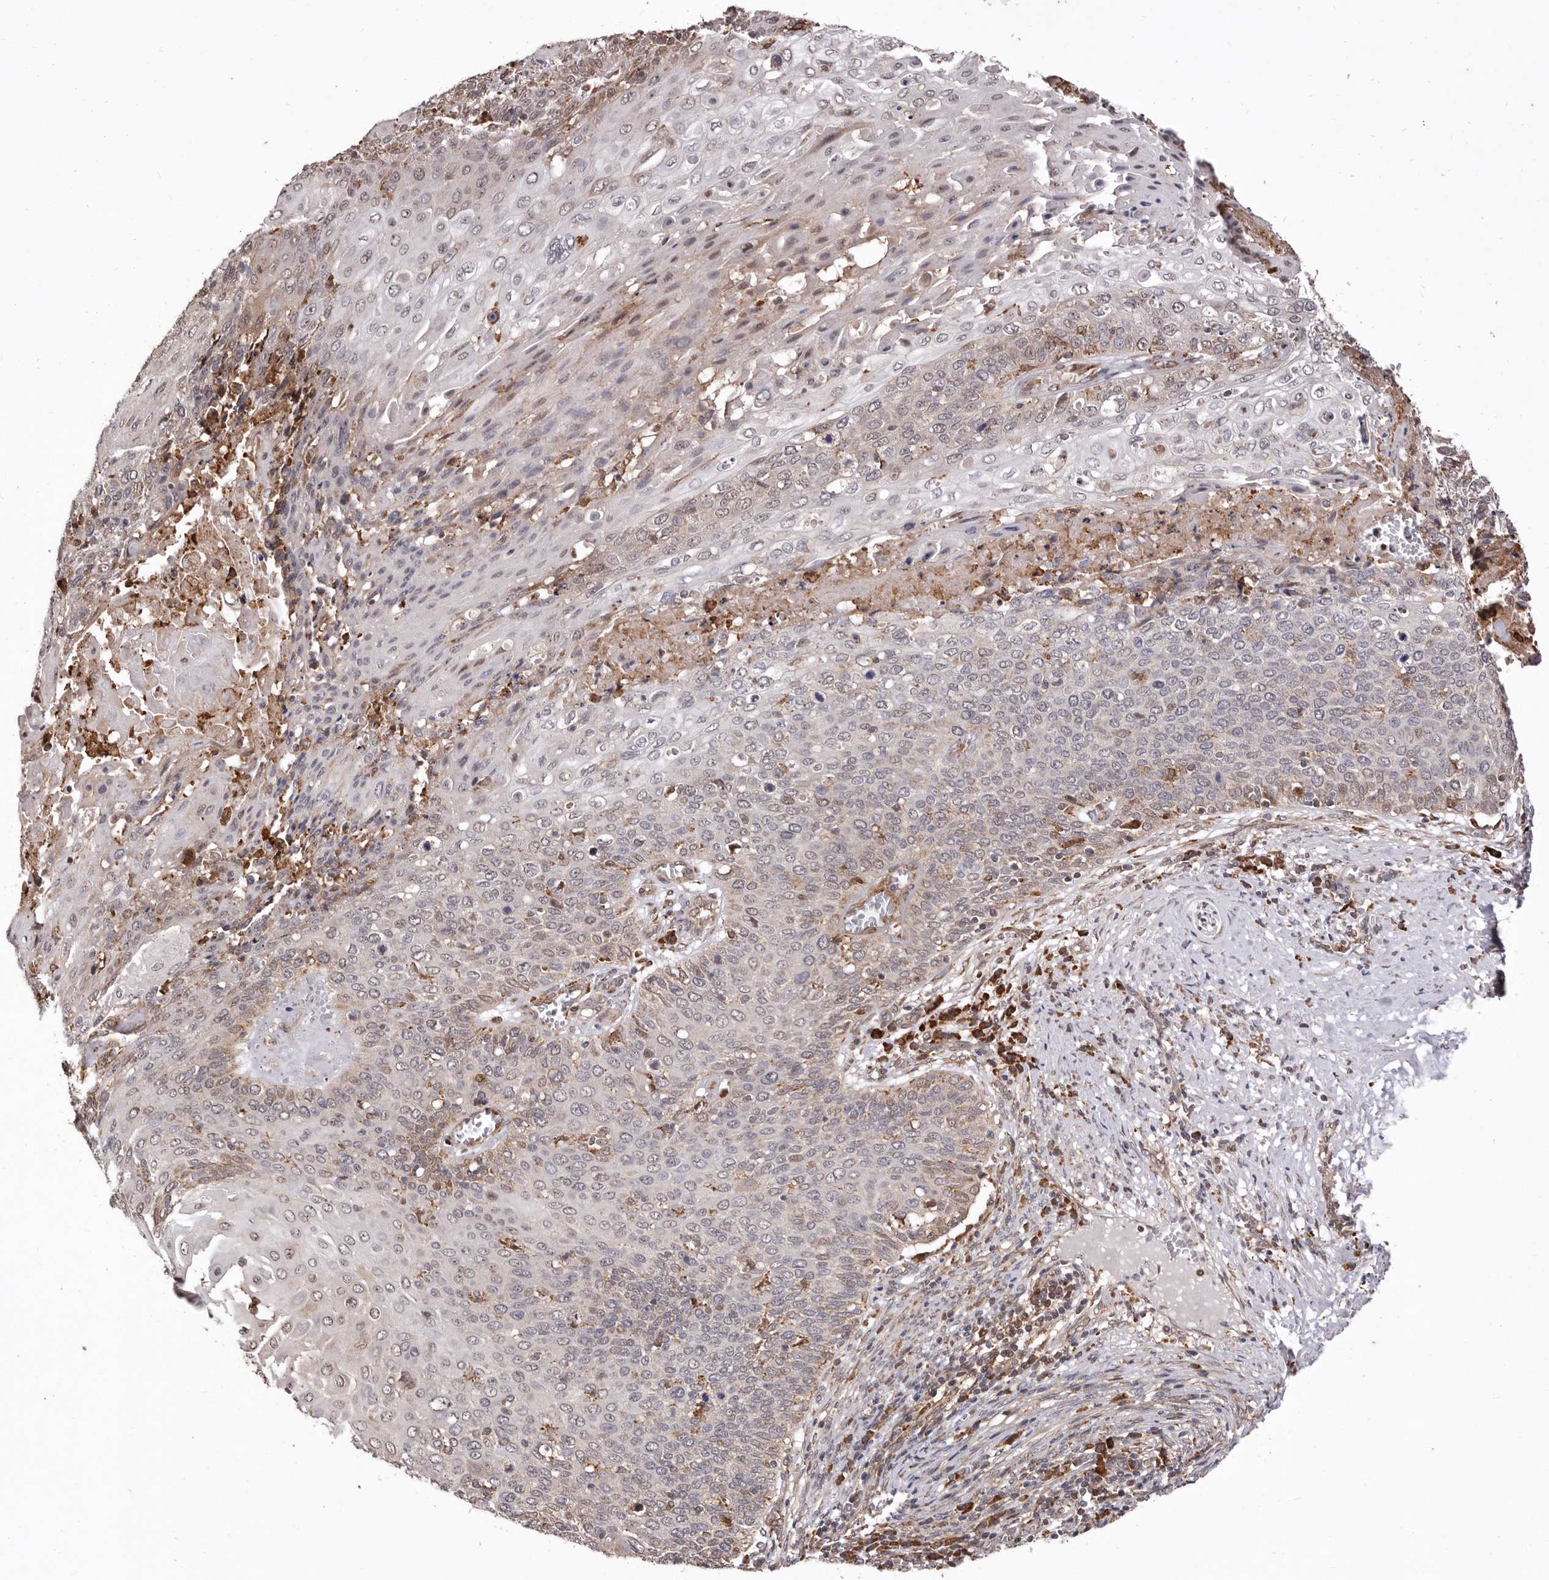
{"staining": {"intensity": "weak", "quantity": "<25%", "location": "cytoplasmic/membranous"}, "tissue": "cervical cancer", "cell_type": "Tumor cells", "image_type": "cancer", "snomed": [{"axis": "morphology", "description": "Squamous cell carcinoma, NOS"}, {"axis": "topography", "description": "Cervix"}], "caption": "Tumor cells show no significant positivity in cervical cancer (squamous cell carcinoma).", "gene": "RRM2B", "patient": {"sex": "female", "age": 39}}